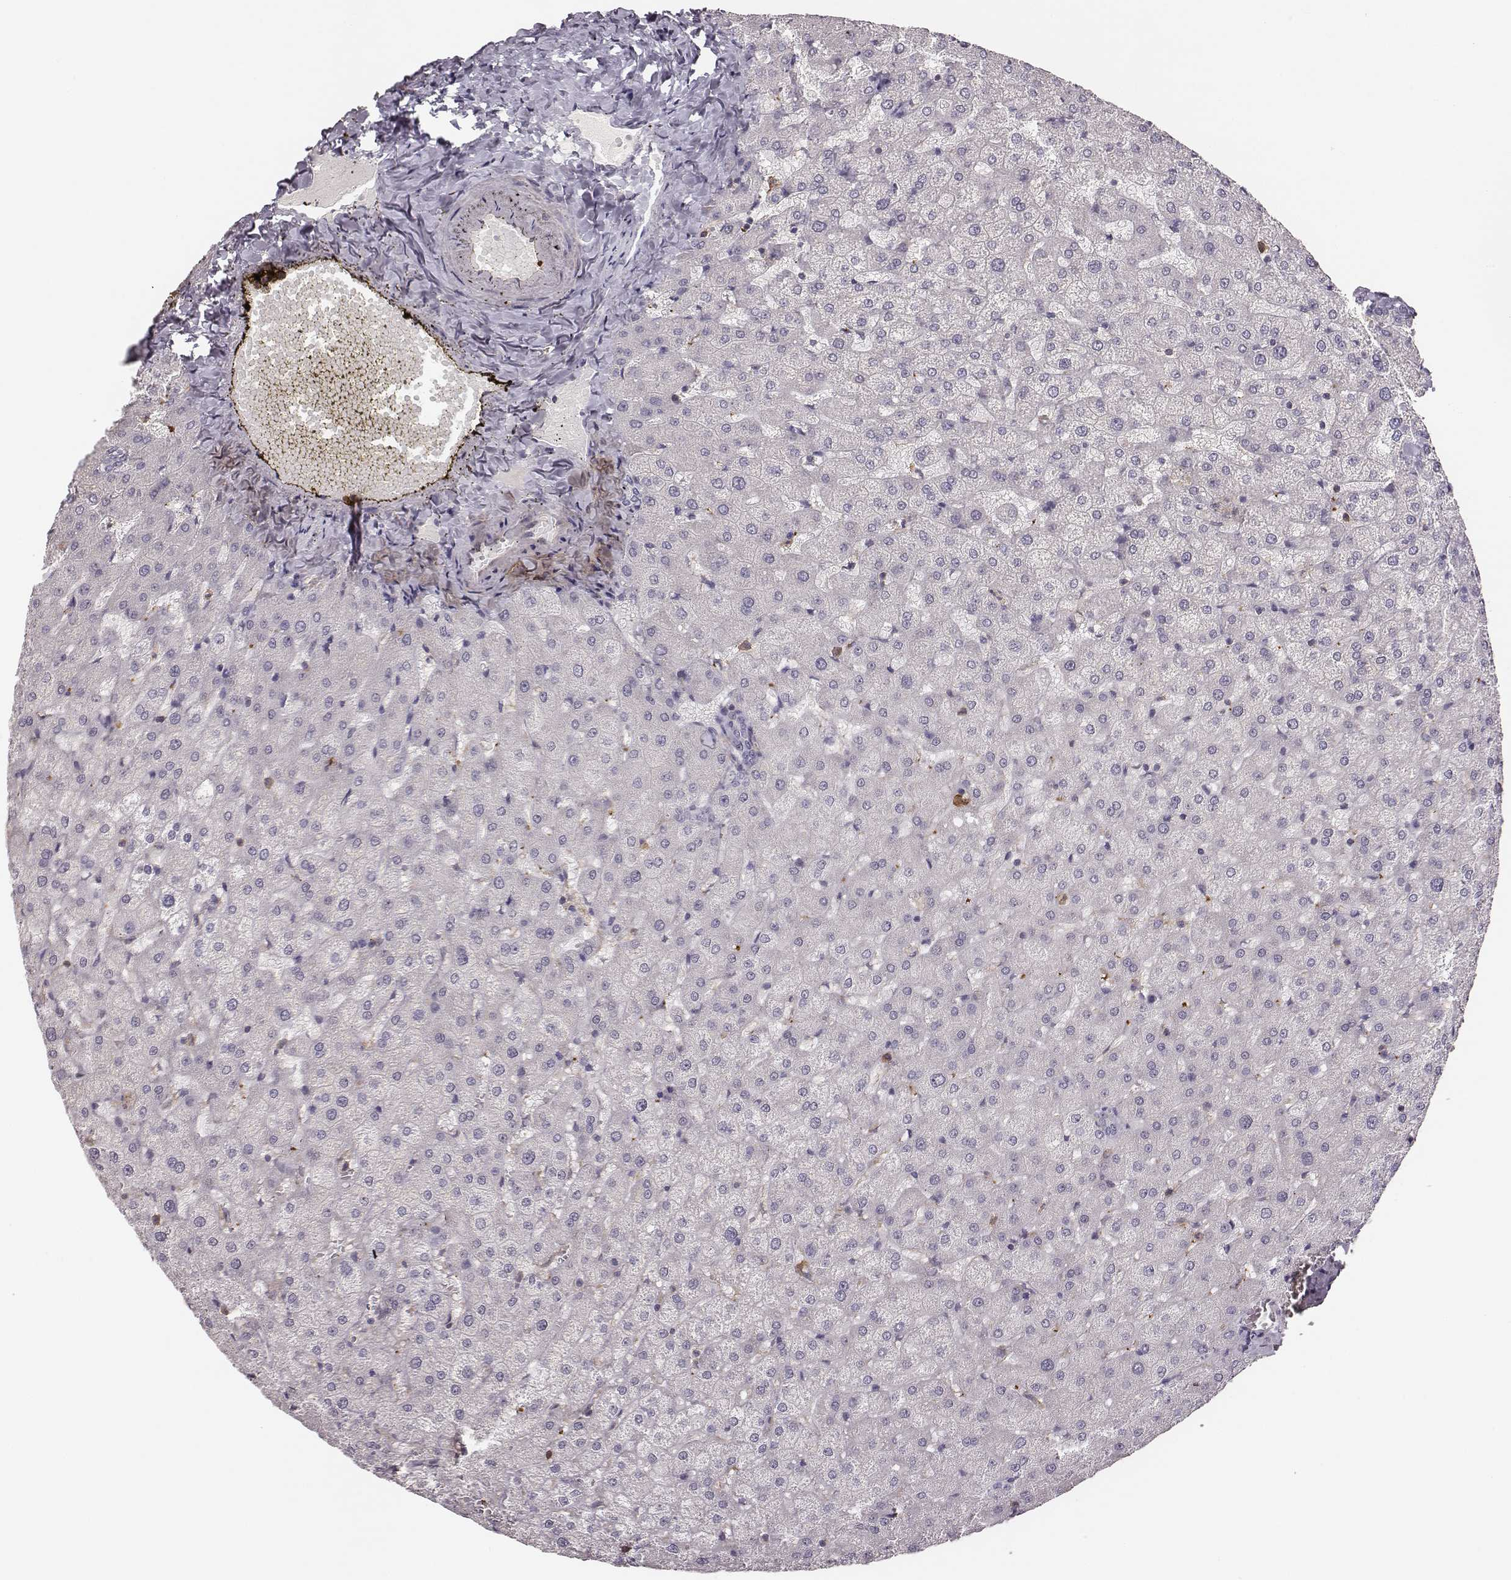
{"staining": {"intensity": "negative", "quantity": "none", "location": "none"}, "tissue": "liver", "cell_type": "Cholangiocytes", "image_type": "normal", "snomed": [{"axis": "morphology", "description": "Normal tissue, NOS"}, {"axis": "topography", "description": "Liver"}], "caption": "Immunohistochemistry of unremarkable human liver shows no positivity in cholangiocytes.", "gene": "ZYX", "patient": {"sex": "female", "age": 50}}